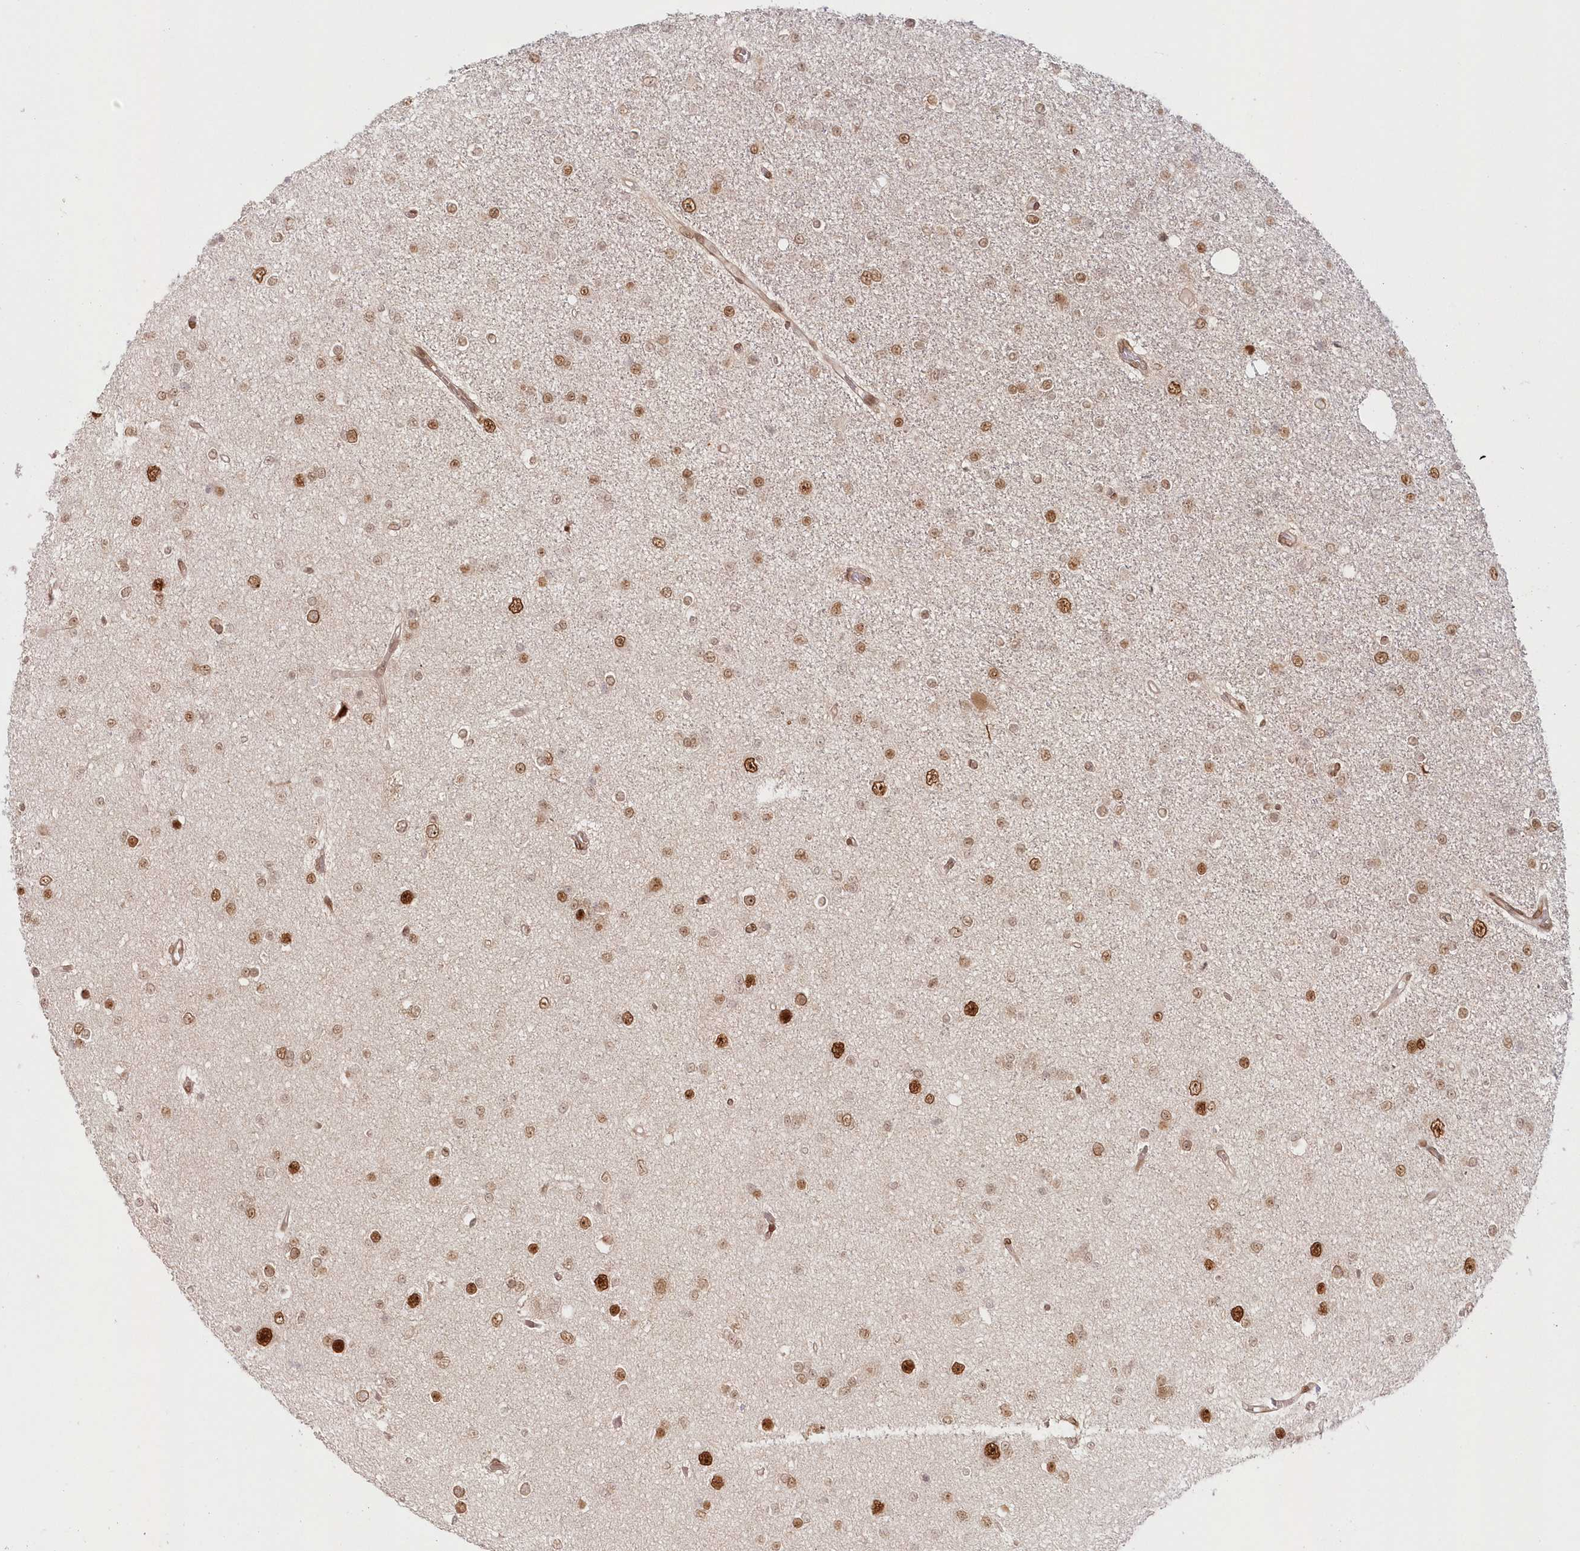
{"staining": {"intensity": "moderate", "quantity": ">75%", "location": "nuclear"}, "tissue": "glioma", "cell_type": "Tumor cells", "image_type": "cancer", "snomed": [{"axis": "morphology", "description": "Glioma, malignant, Low grade"}, {"axis": "topography", "description": "Brain"}], "caption": "This is a histology image of immunohistochemistry (IHC) staining of glioma, which shows moderate positivity in the nuclear of tumor cells.", "gene": "TOGARAM2", "patient": {"sex": "female", "age": 22}}